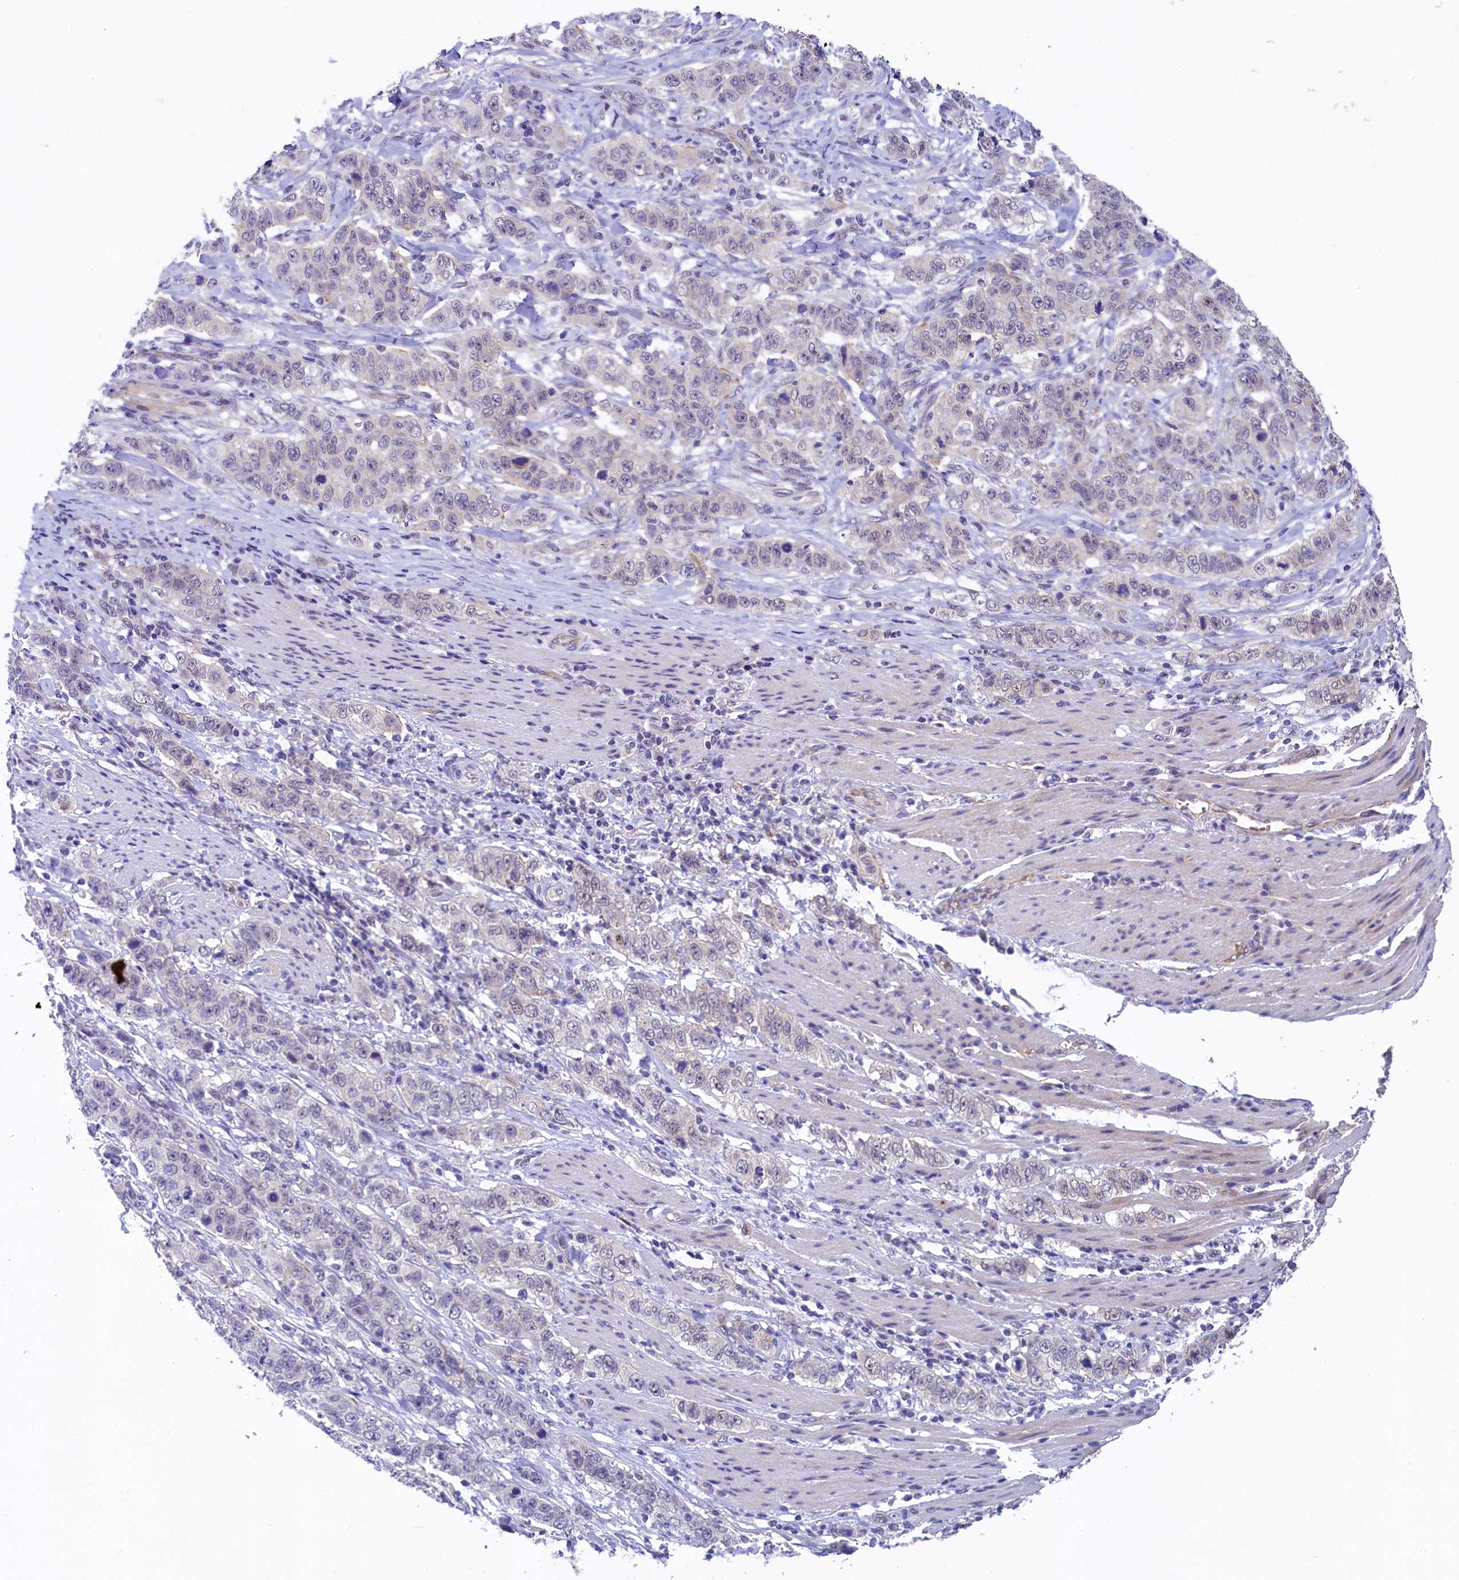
{"staining": {"intensity": "negative", "quantity": "none", "location": "none"}, "tissue": "stomach cancer", "cell_type": "Tumor cells", "image_type": "cancer", "snomed": [{"axis": "morphology", "description": "Adenocarcinoma, NOS"}, {"axis": "topography", "description": "Stomach"}], "caption": "Stomach cancer was stained to show a protein in brown. There is no significant positivity in tumor cells.", "gene": "ARL14EP", "patient": {"sex": "male", "age": 48}}